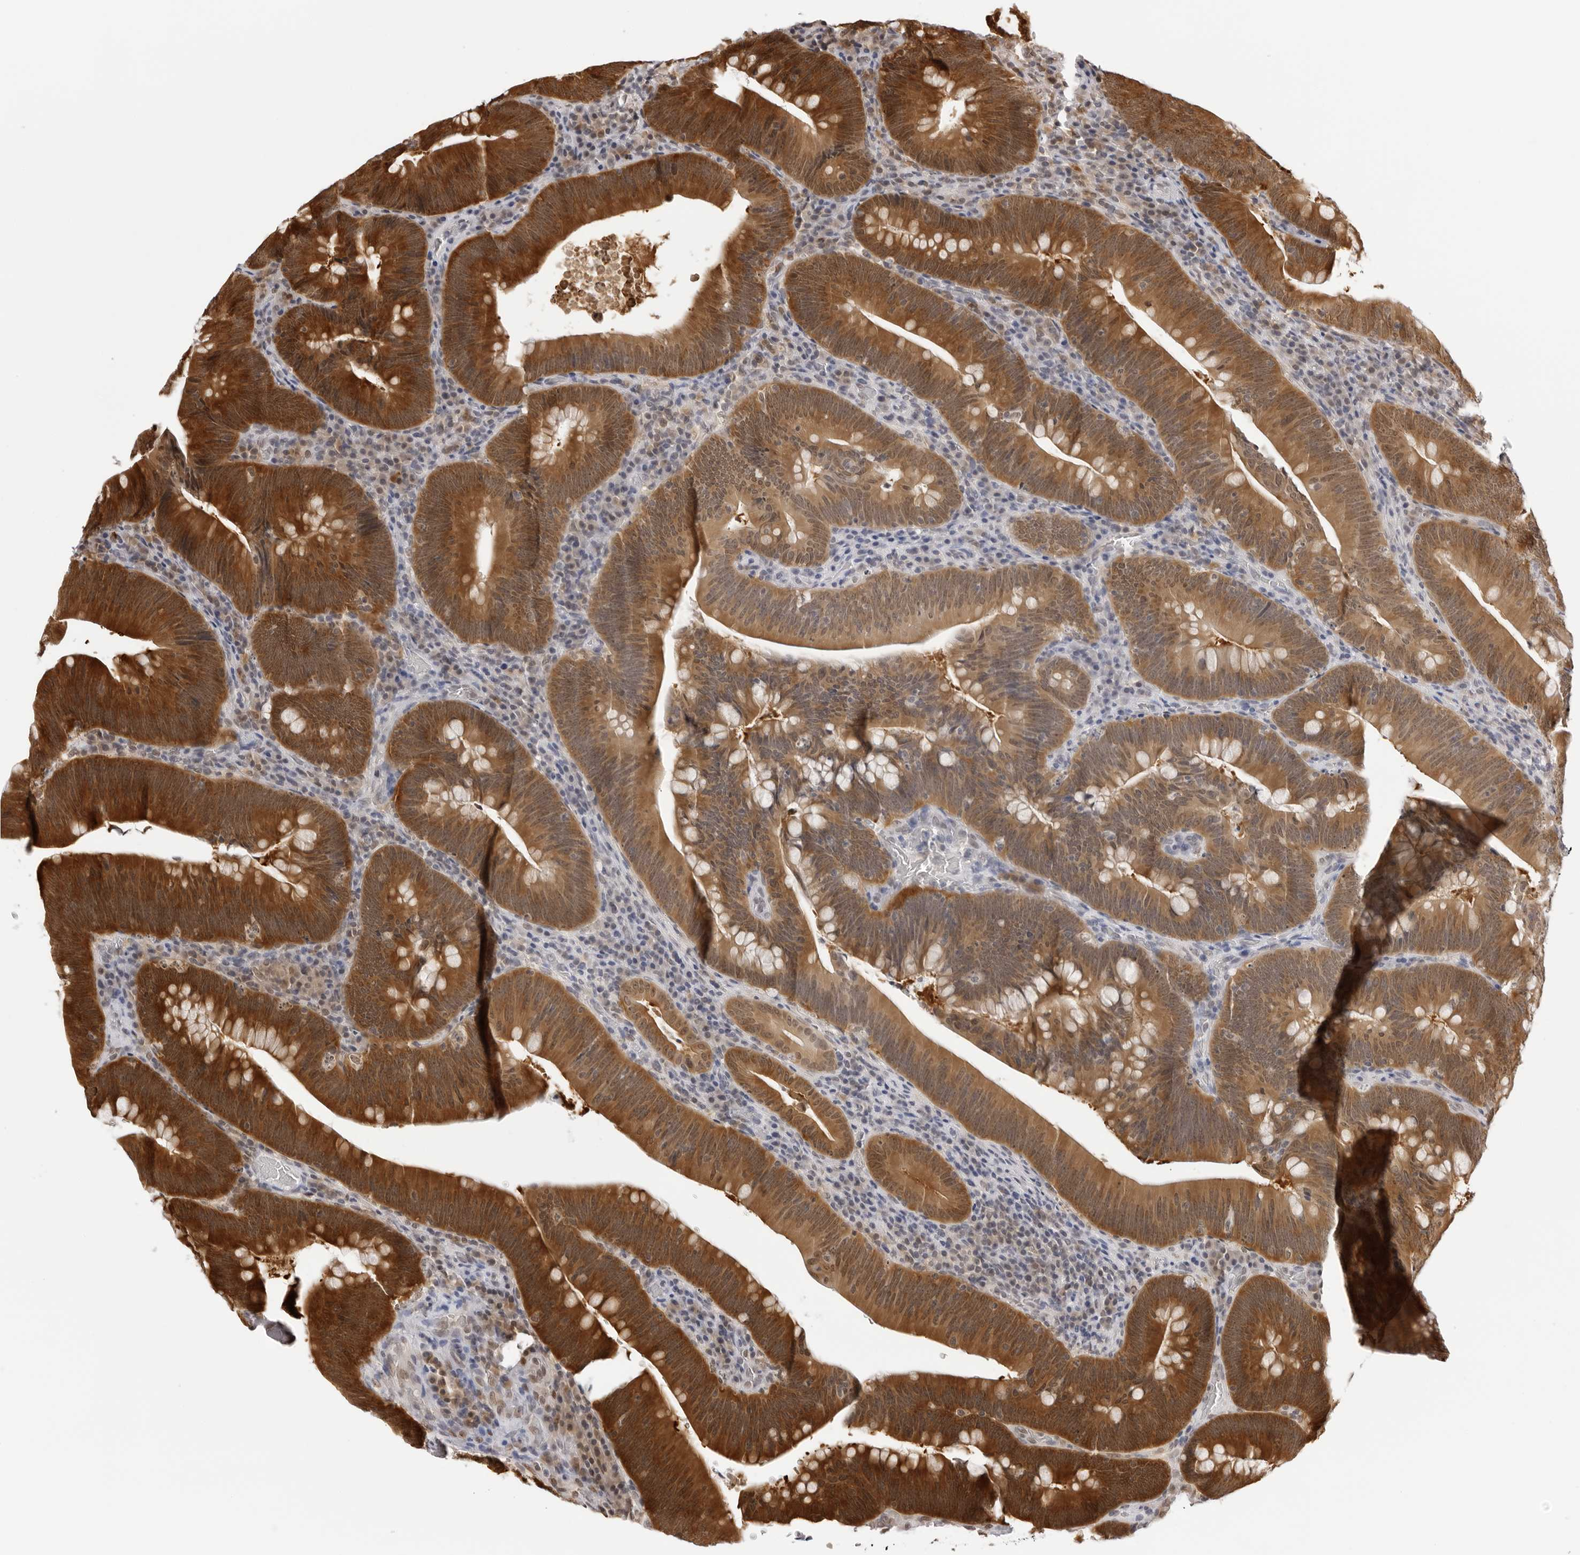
{"staining": {"intensity": "strong", "quantity": ">75%", "location": "cytoplasmic/membranous"}, "tissue": "colorectal cancer", "cell_type": "Tumor cells", "image_type": "cancer", "snomed": [{"axis": "morphology", "description": "Normal tissue, NOS"}, {"axis": "topography", "description": "Colon"}], "caption": "A high-resolution image shows immunohistochemistry staining of colorectal cancer, which shows strong cytoplasmic/membranous positivity in approximately >75% of tumor cells.", "gene": "WDR77", "patient": {"sex": "female", "age": 82}}